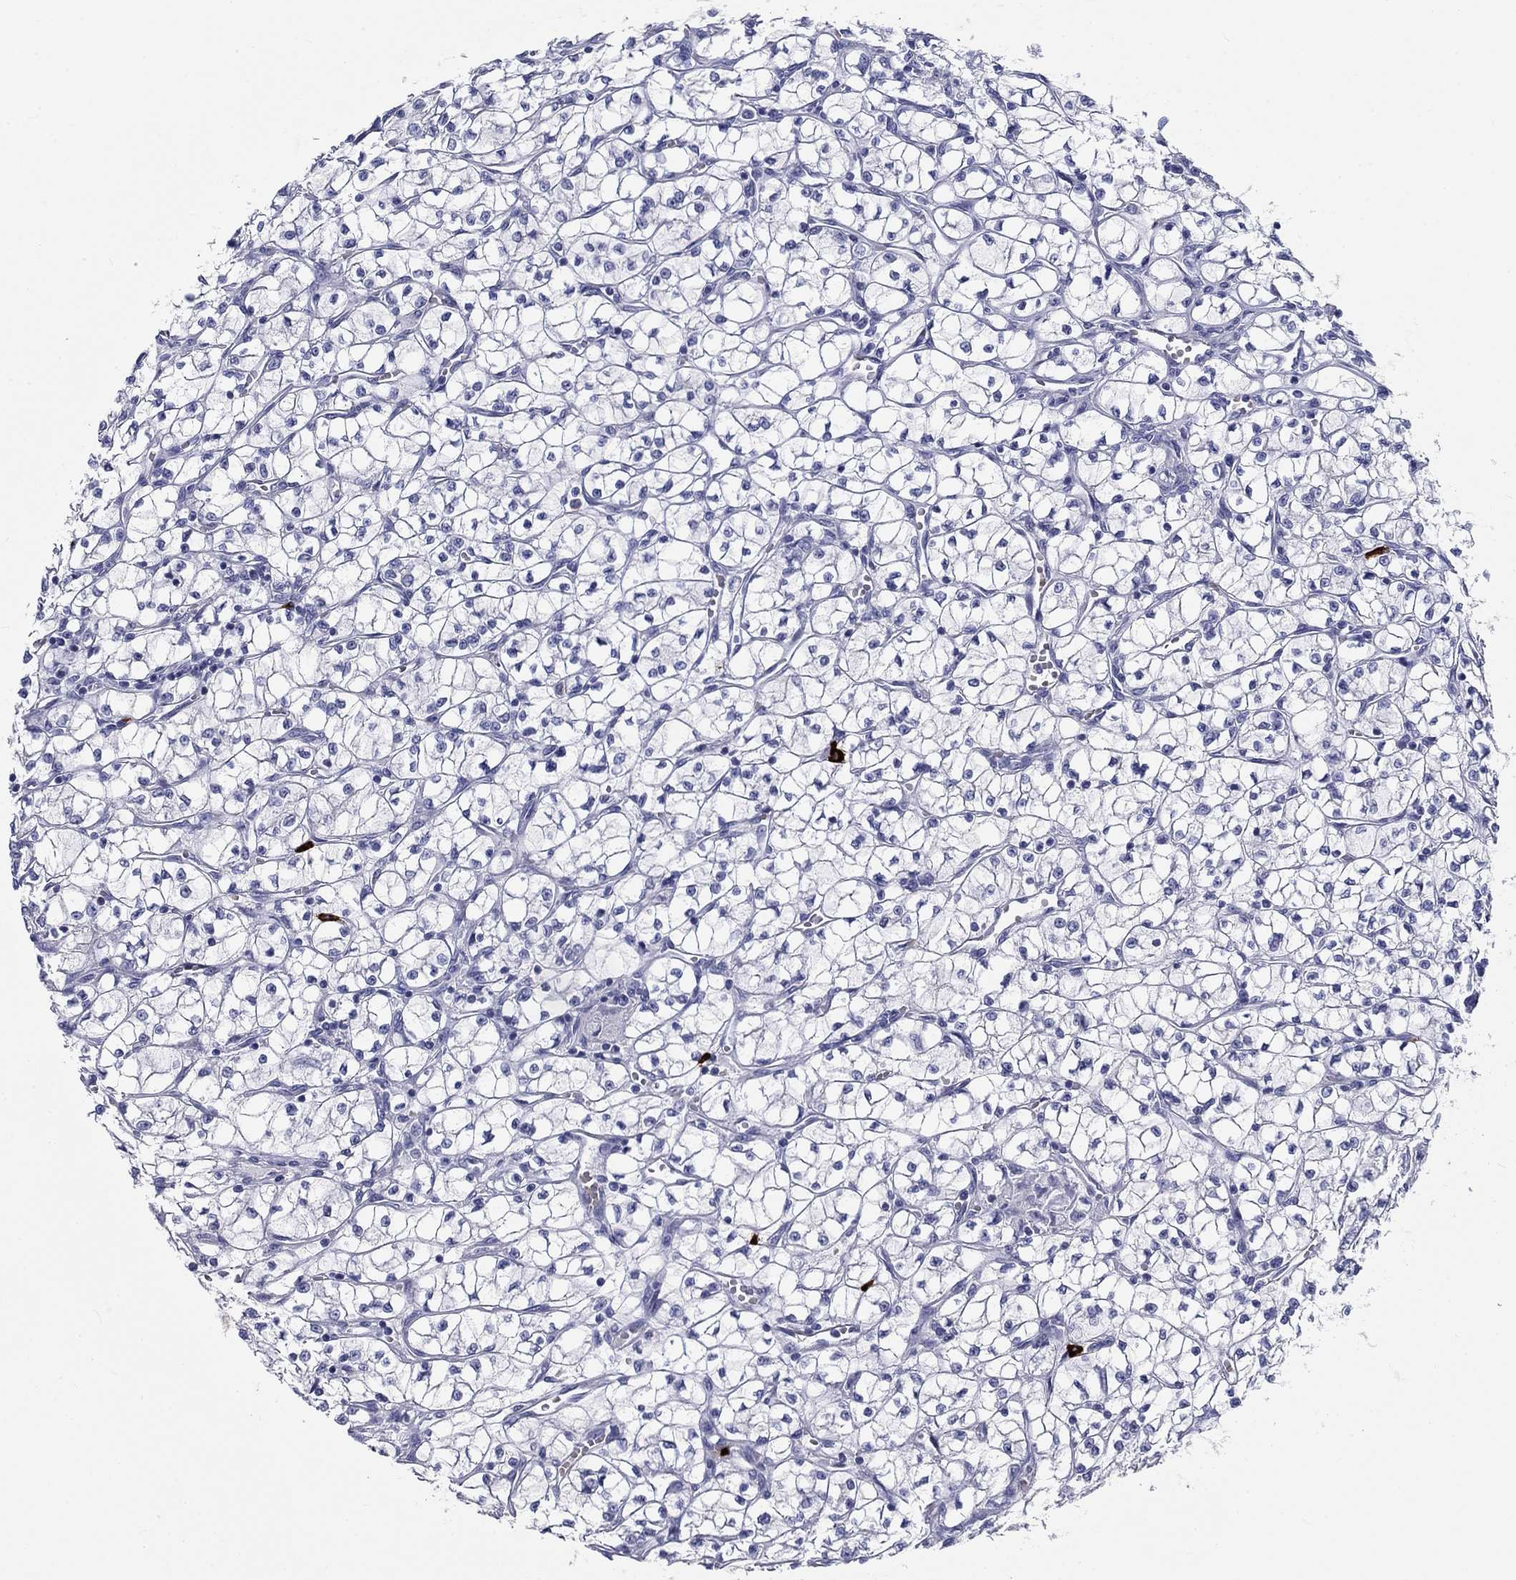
{"staining": {"intensity": "negative", "quantity": "none", "location": "none"}, "tissue": "renal cancer", "cell_type": "Tumor cells", "image_type": "cancer", "snomed": [{"axis": "morphology", "description": "Adenocarcinoma, NOS"}, {"axis": "topography", "description": "Kidney"}], "caption": "High power microscopy micrograph of an immunohistochemistry micrograph of renal cancer, revealing no significant staining in tumor cells.", "gene": "CD40LG", "patient": {"sex": "female", "age": 64}}